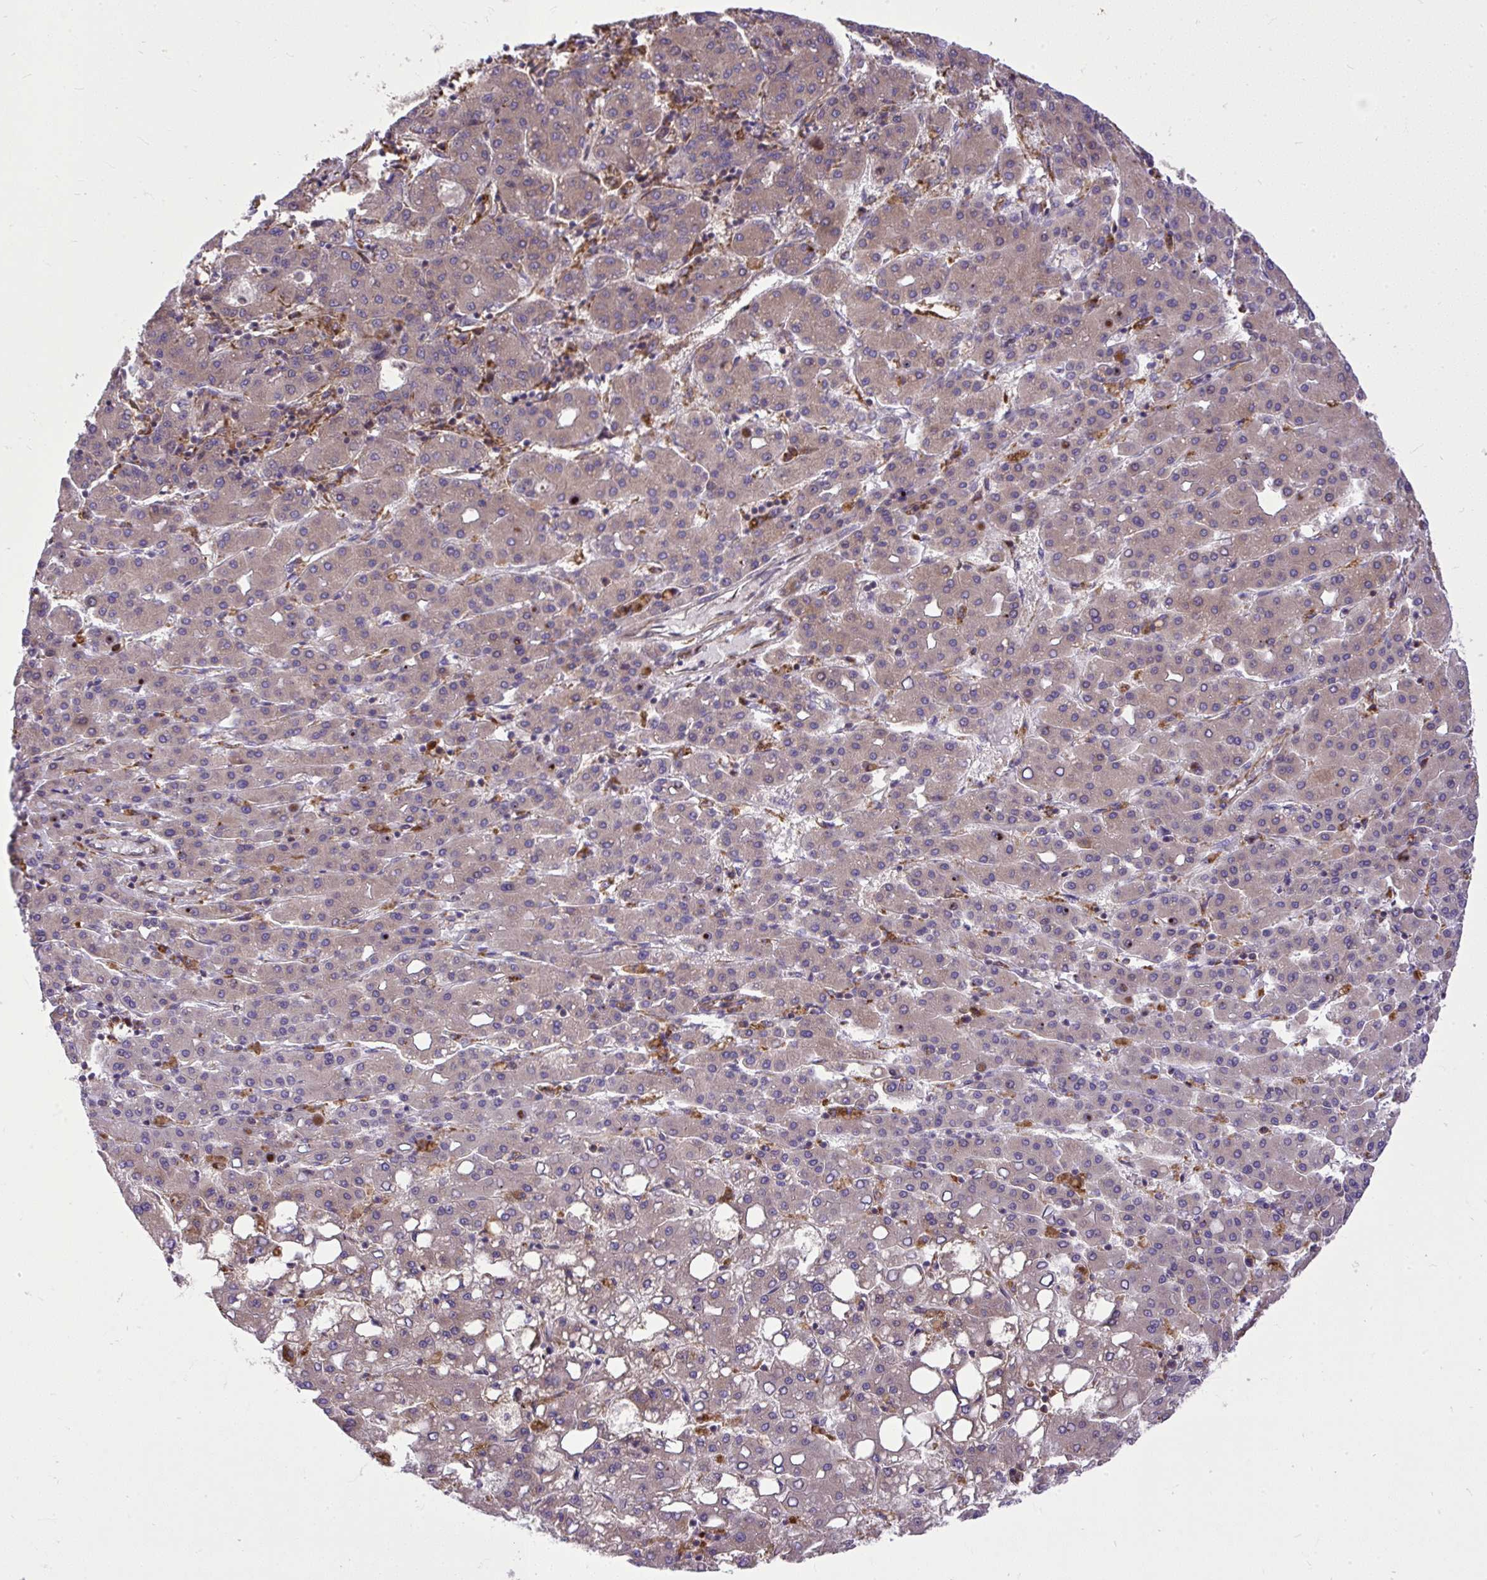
{"staining": {"intensity": "weak", "quantity": "25%-75%", "location": "cytoplasmic/membranous"}, "tissue": "liver cancer", "cell_type": "Tumor cells", "image_type": "cancer", "snomed": [{"axis": "morphology", "description": "Carcinoma, Hepatocellular, NOS"}, {"axis": "topography", "description": "Liver"}], "caption": "Liver cancer (hepatocellular carcinoma) stained with DAB (3,3'-diaminobenzidine) IHC displays low levels of weak cytoplasmic/membranous positivity in about 25%-75% of tumor cells.", "gene": "PAIP2", "patient": {"sex": "male", "age": 65}}